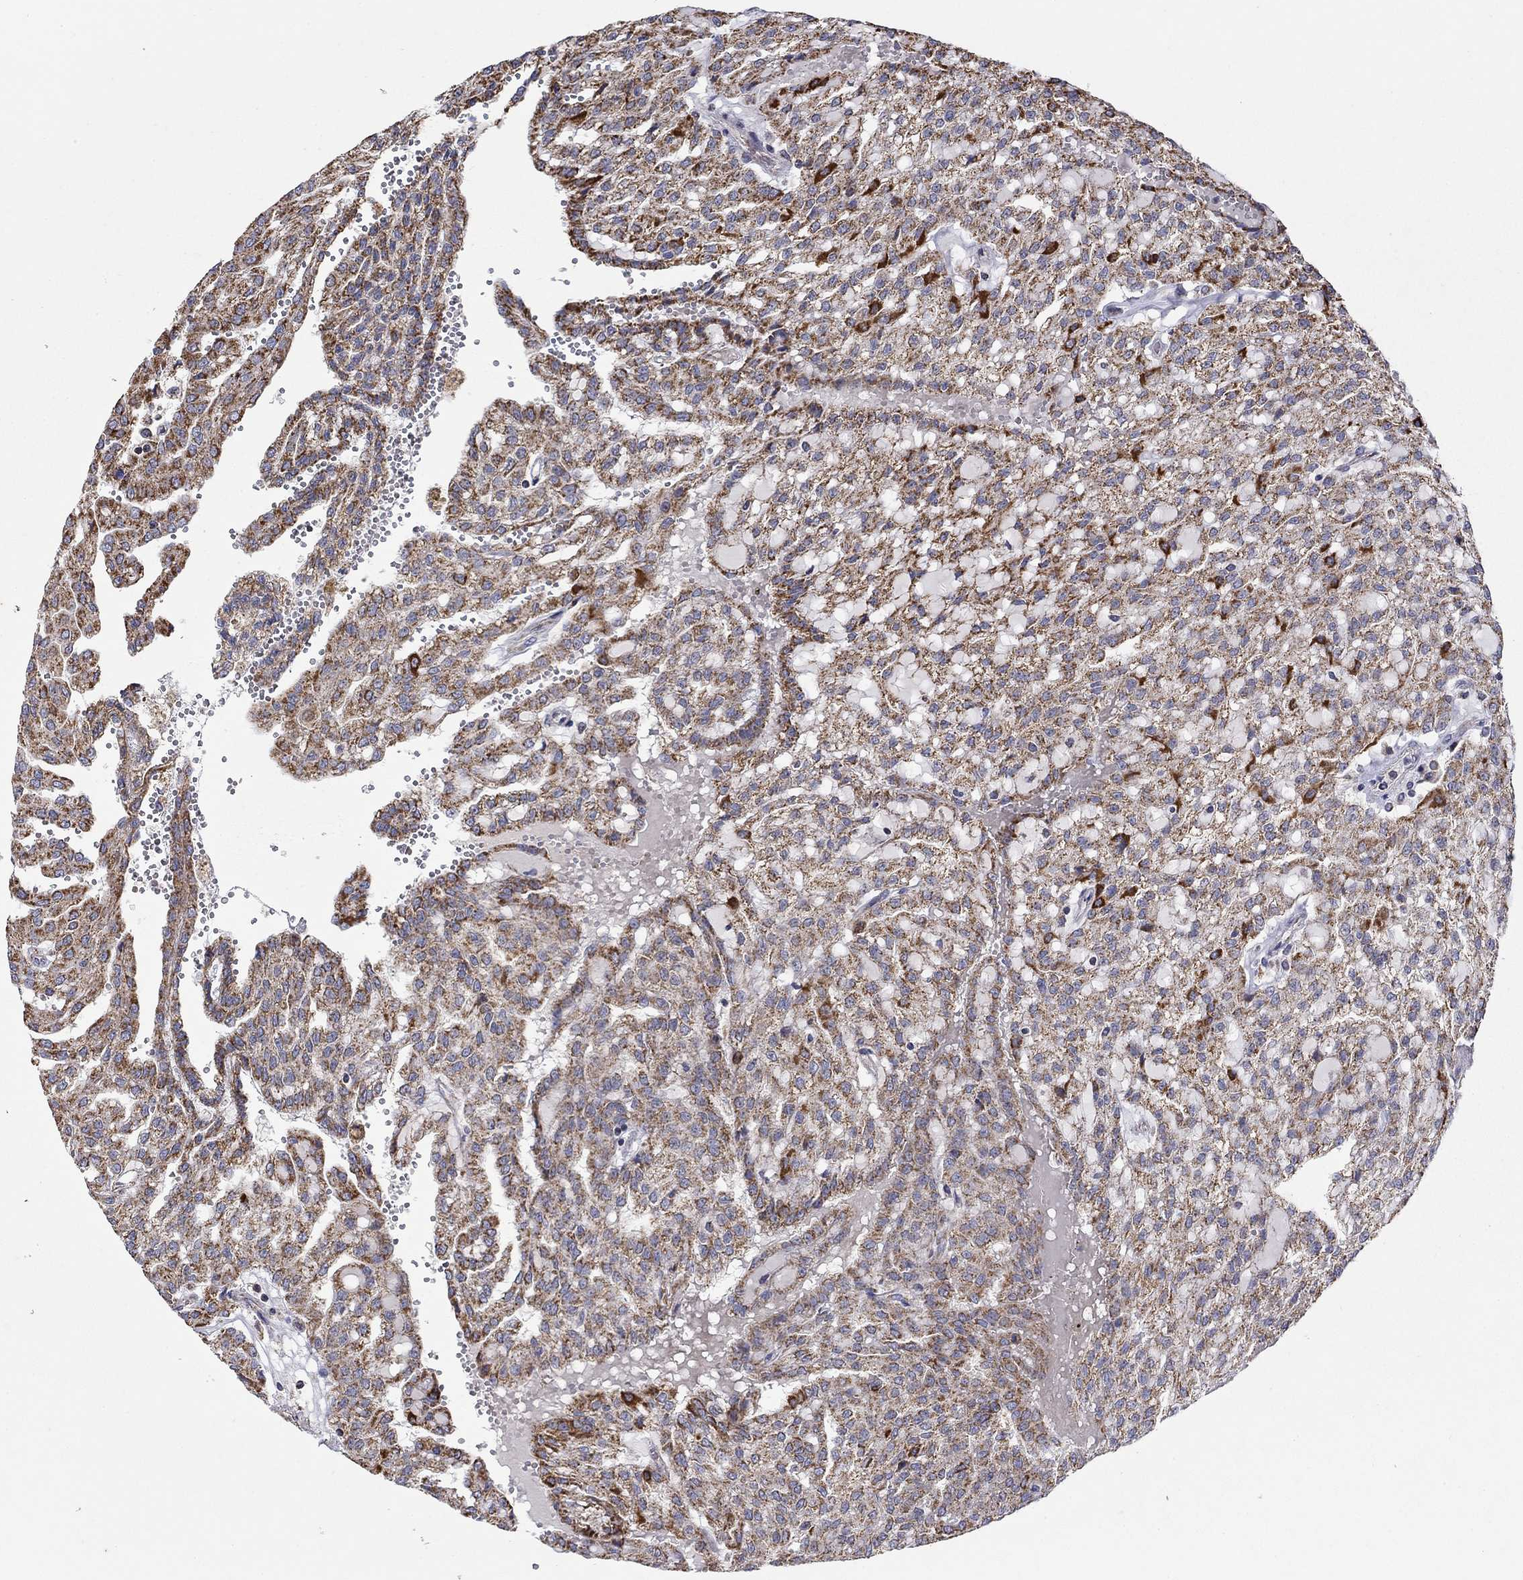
{"staining": {"intensity": "moderate", "quantity": ">75%", "location": "cytoplasmic/membranous"}, "tissue": "renal cancer", "cell_type": "Tumor cells", "image_type": "cancer", "snomed": [{"axis": "morphology", "description": "Adenocarcinoma, NOS"}, {"axis": "topography", "description": "Kidney"}], "caption": "The immunohistochemical stain shows moderate cytoplasmic/membranous staining in tumor cells of adenocarcinoma (renal) tissue.", "gene": "HPS5", "patient": {"sex": "male", "age": 63}}